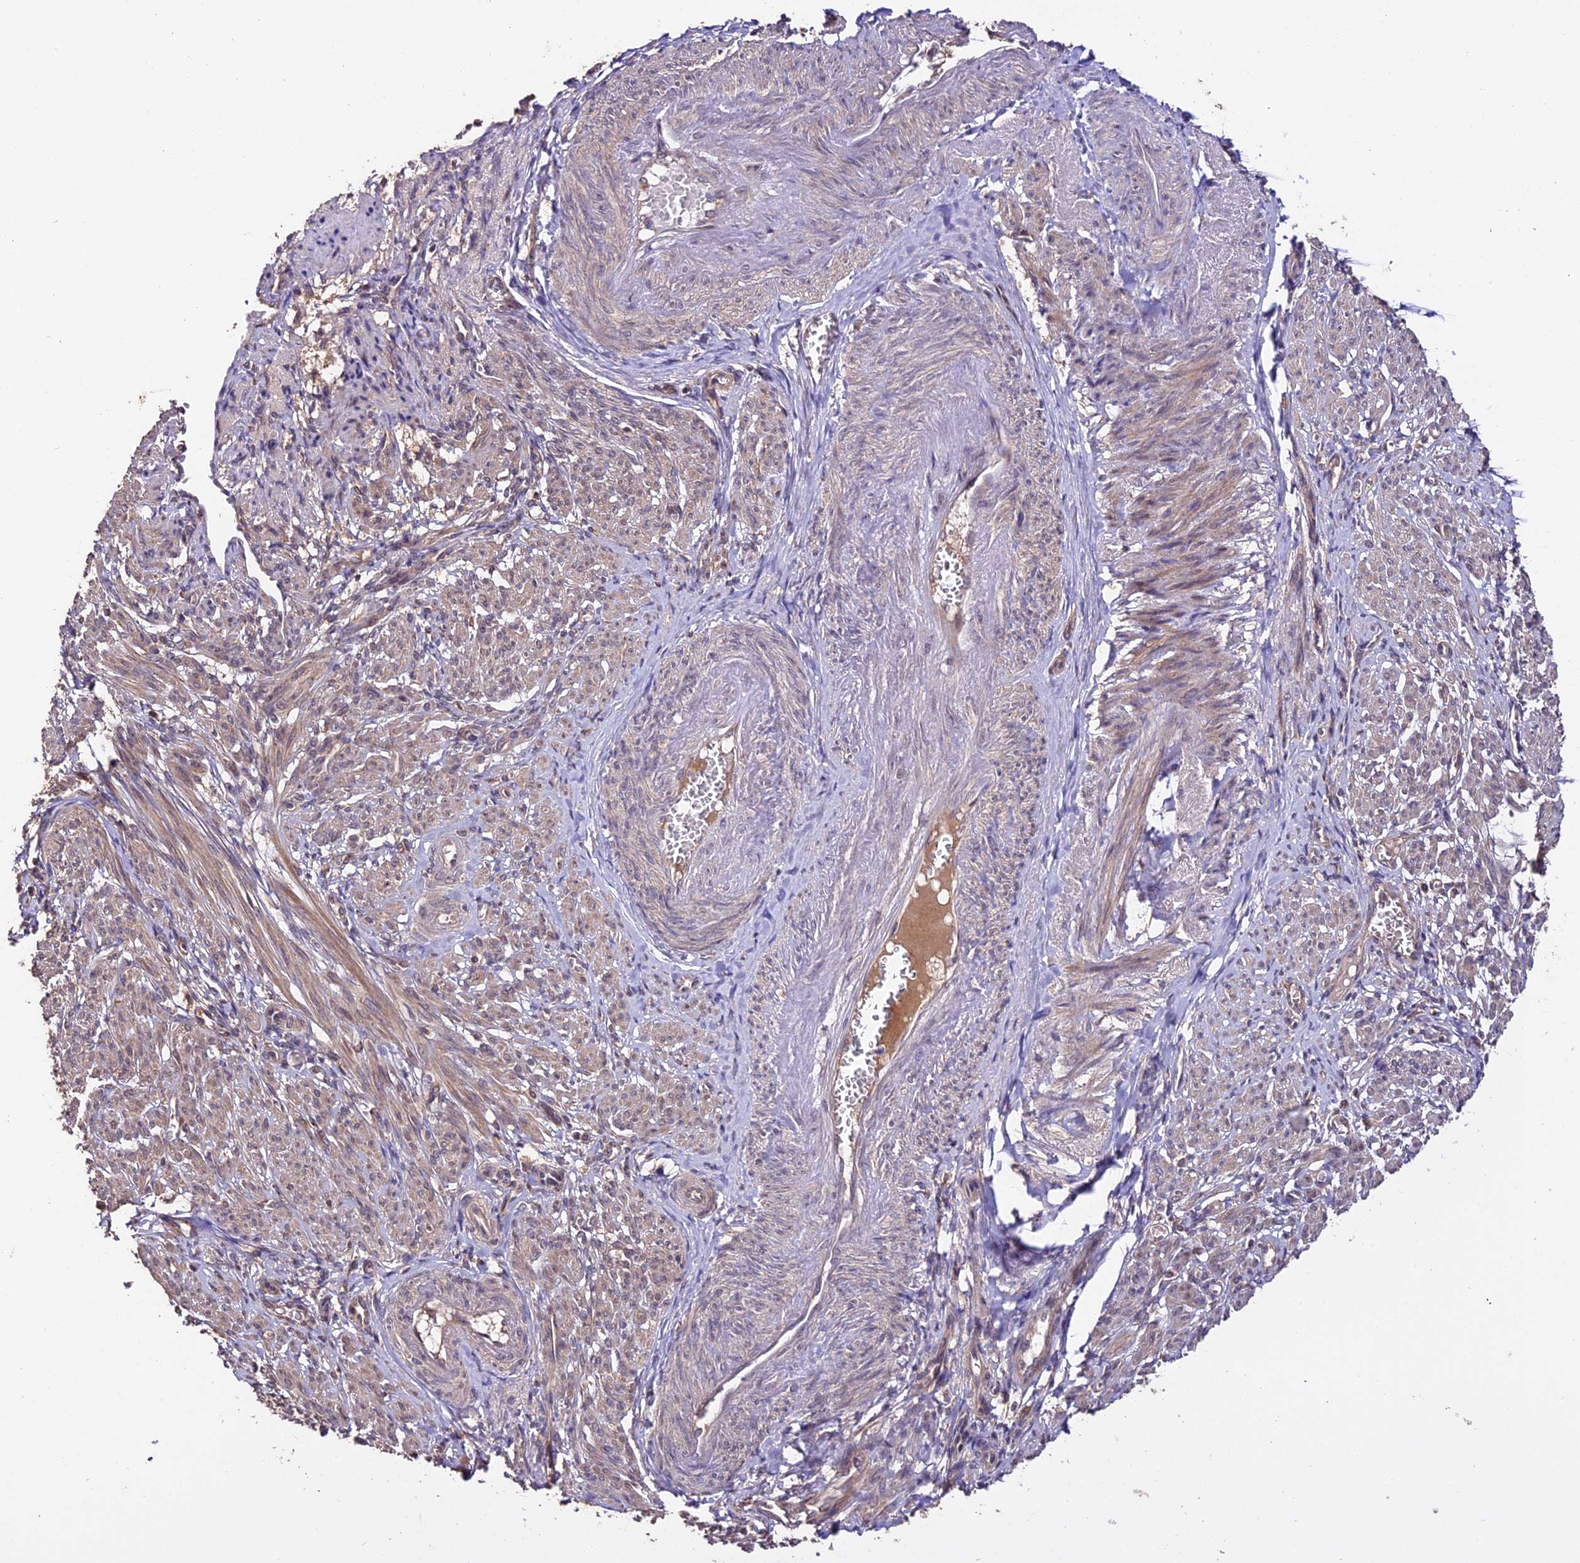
{"staining": {"intensity": "moderate", "quantity": "25%-75%", "location": "cytoplasmic/membranous"}, "tissue": "smooth muscle", "cell_type": "Smooth muscle cells", "image_type": "normal", "snomed": [{"axis": "morphology", "description": "Normal tissue, NOS"}, {"axis": "topography", "description": "Smooth muscle"}], "caption": "Approximately 25%-75% of smooth muscle cells in benign smooth muscle reveal moderate cytoplasmic/membranous protein positivity as visualized by brown immunohistochemical staining.", "gene": "TRMT1", "patient": {"sex": "female", "age": 39}}